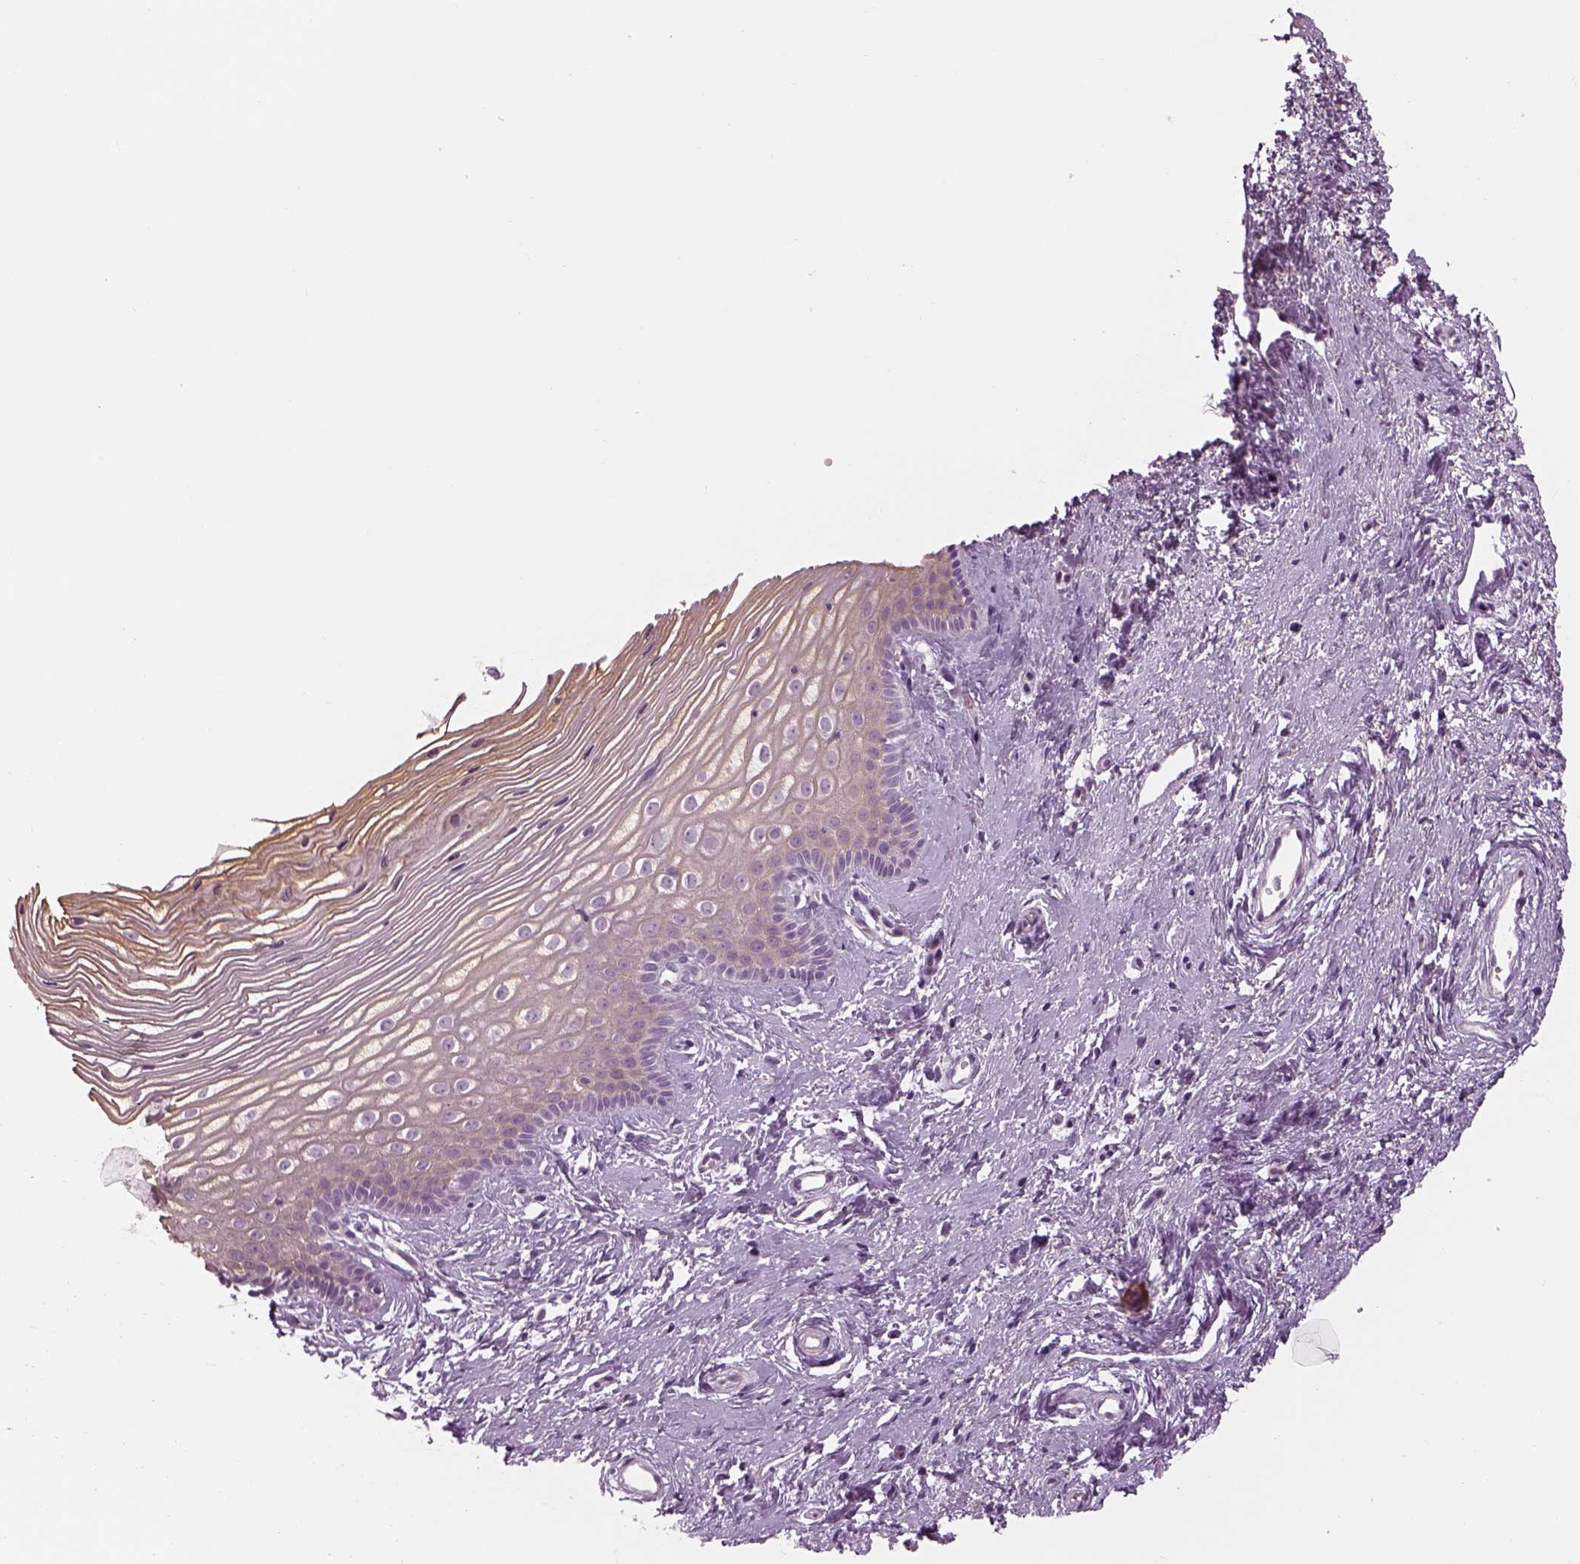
{"staining": {"intensity": "negative", "quantity": "none", "location": "none"}, "tissue": "cervix", "cell_type": "Glandular cells", "image_type": "normal", "snomed": [{"axis": "morphology", "description": "Normal tissue, NOS"}, {"axis": "topography", "description": "Cervix"}], "caption": "Immunohistochemistry of unremarkable human cervix reveals no positivity in glandular cells. (Immunohistochemistry (ihc), brightfield microscopy, high magnification).", "gene": "LRRIQ3", "patient": {"sex": "female", "age": 40}}